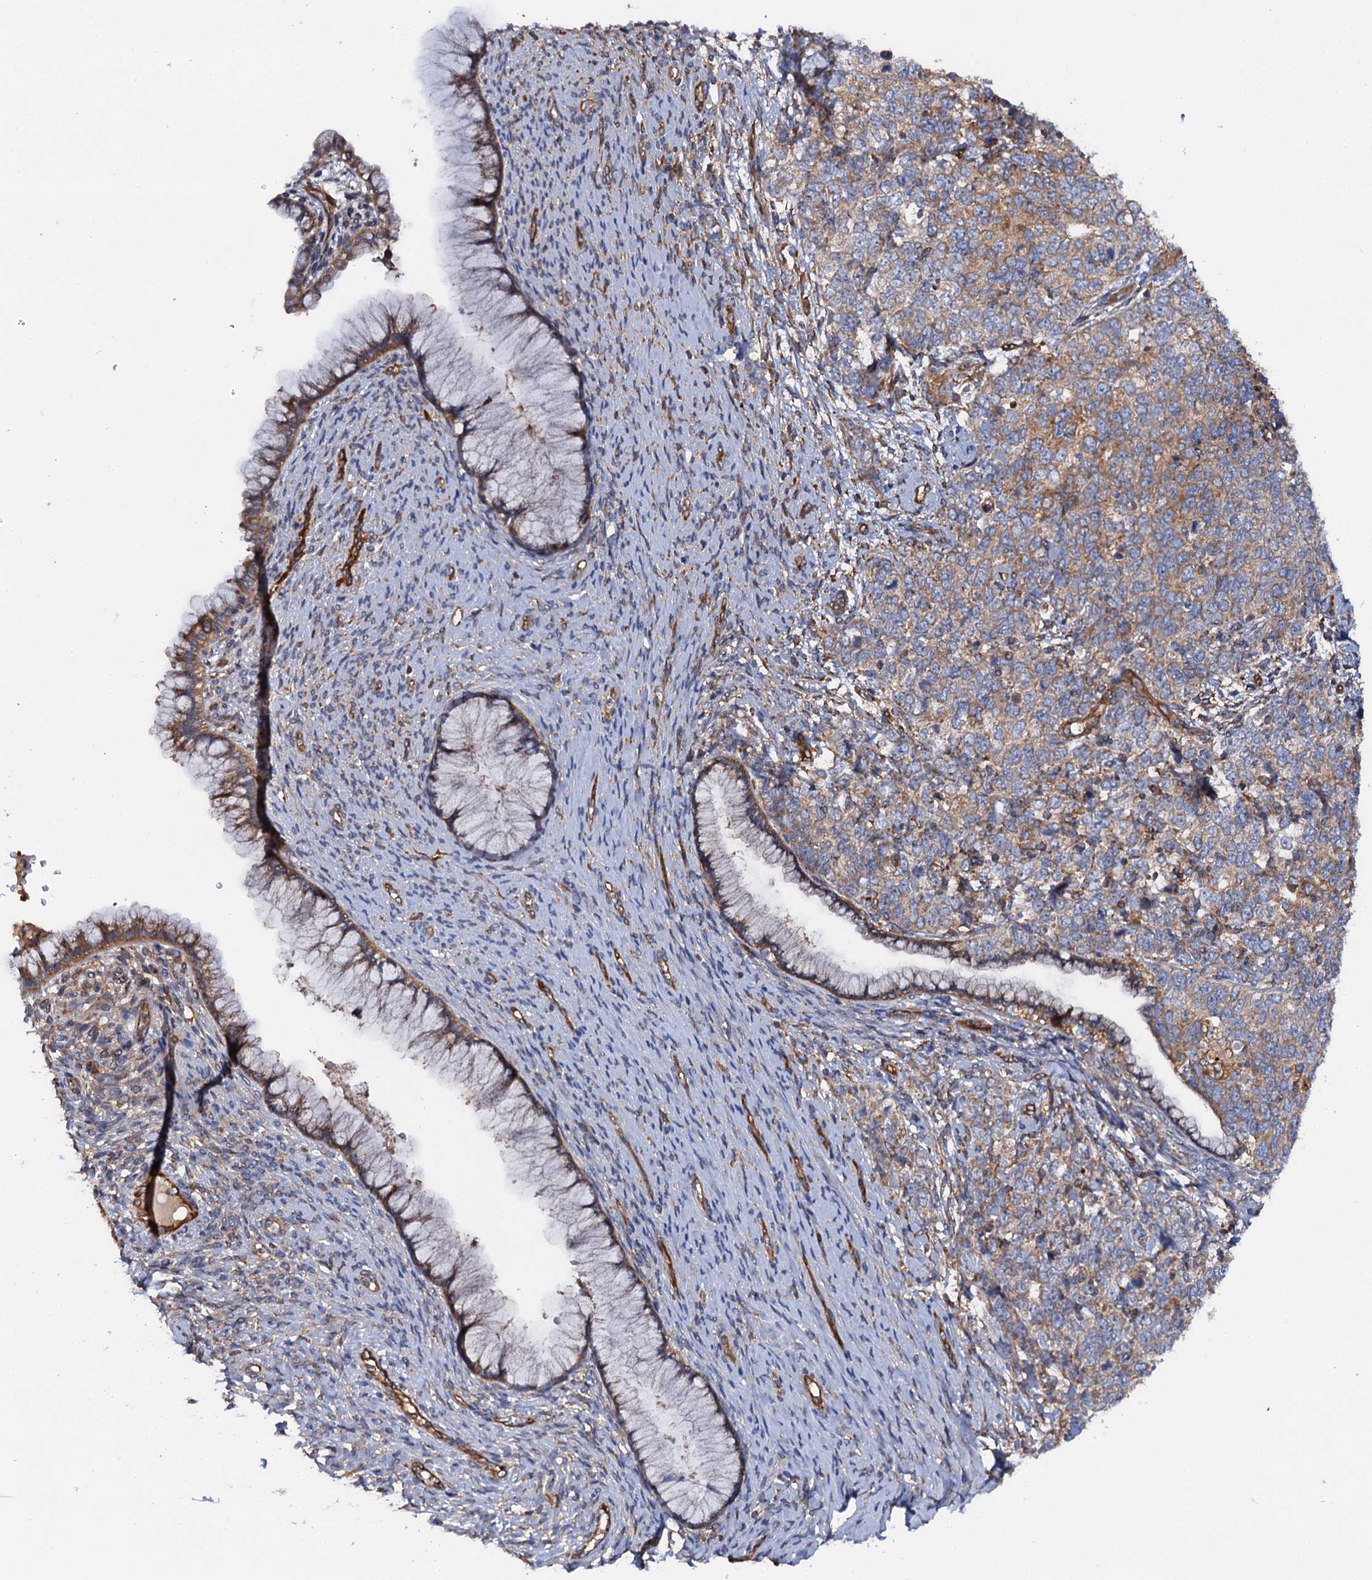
{"staining": {"intensity": "weak", "quantity": ">75%", "location": "cytoplasmic/membranous"}, "tissue": "cervical cancer", "cell_type": "Tumor cells", "image_type": "cancer", "snomed": [{"axis": "morphology", "description": "Squamous cell carcinoma, NOS"}, {"axis": "topography", "description": "Cervix"}], "caption": "DAB immunohistochemical staining of human cervical cancer shows weak cytoplasmic/membranous protein staining in approximately >75% of tumor cells.", "gene": "MRPL48", "patient": {"sex": "female", "age": 63}}